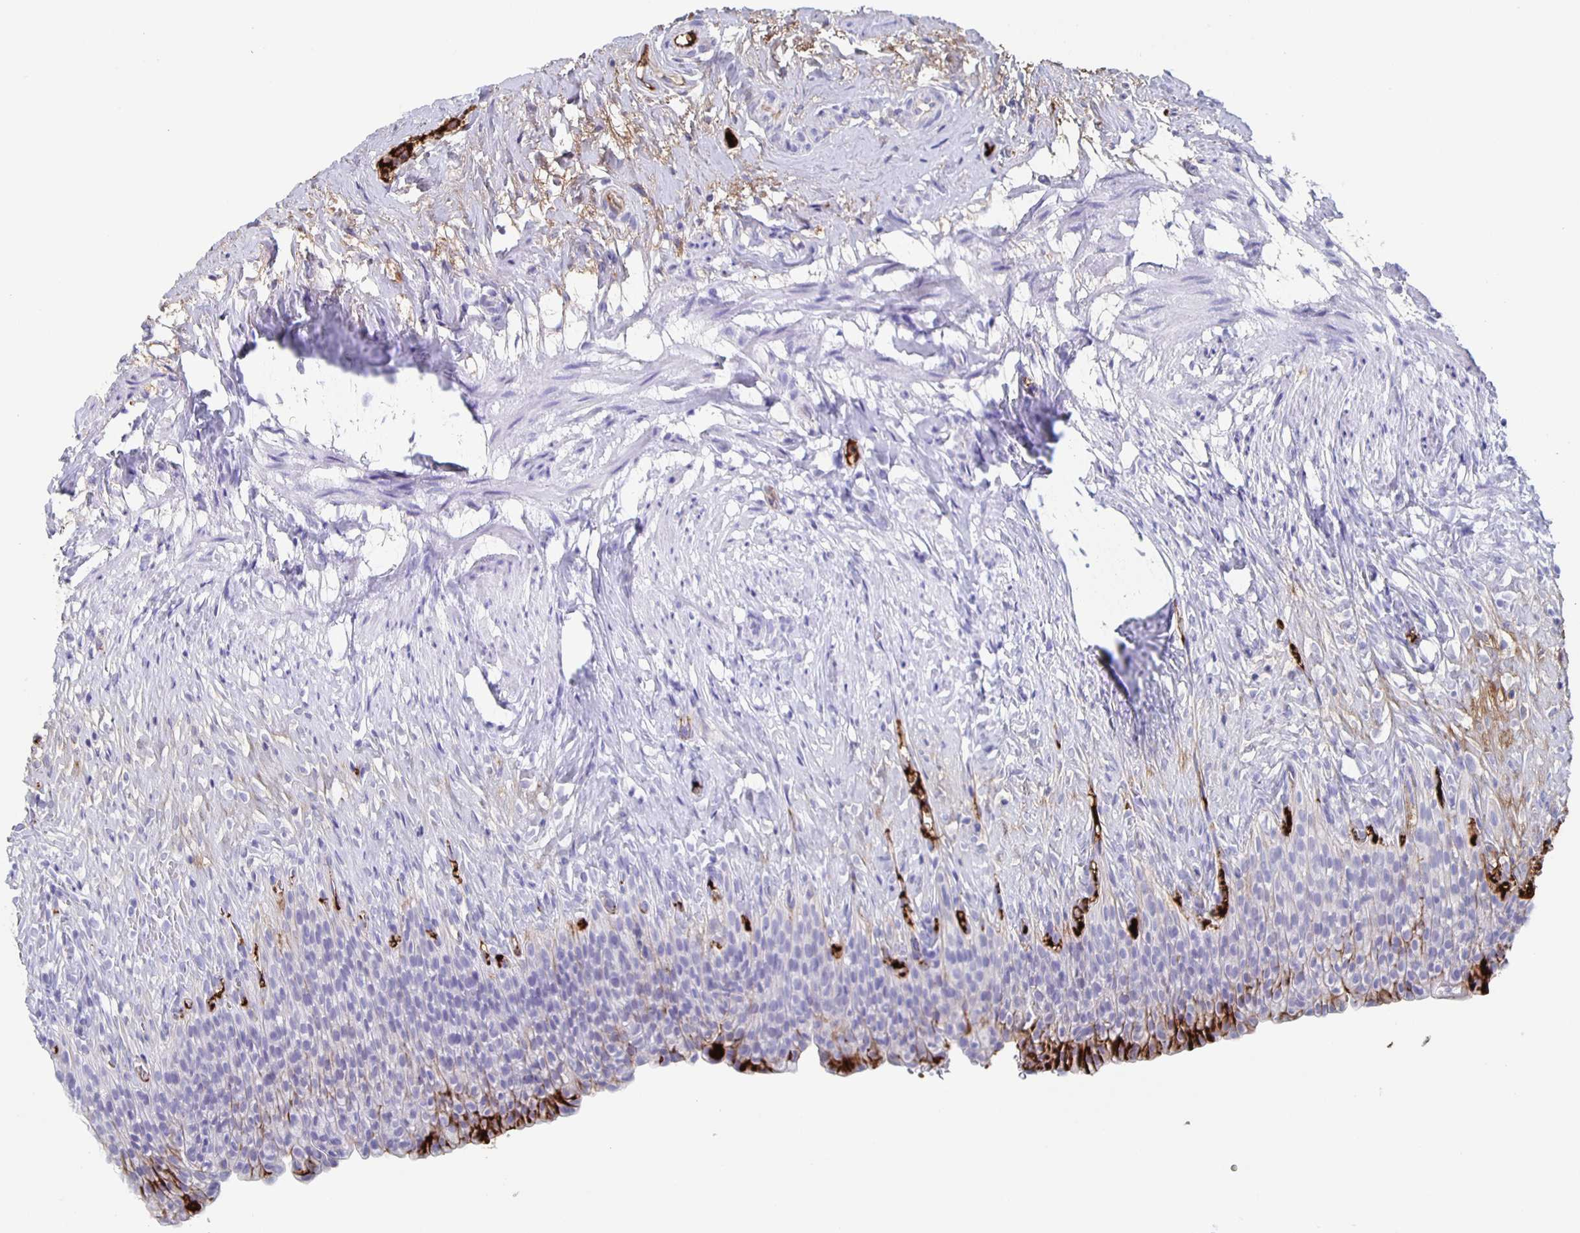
{"staining": {"intensity": "strong", "quantity": "<25%", "location": "cytoplasmic/membranous"}, "tissue": "urinary bladder", "cell_type": "Urothelial cells", "image_type": "normal", "snomed": [{"axis": "morphology", "description": "Normal tissue, NOS"}, {"axis": "topography", "description": "Urinary bladder"}, {"axis": "topography", "description": "Prostate"}], "caption": "The photomicrograph displays immunohistochemical staining of unremarkable urinary bladder. There is strong cytoplasmic/membranous expression is seen in about <25% of urothelial cells. (Brightfield microscopy of DAB IHC at high magnification).", "gene": "FGA", "patient": {"sex": "male", "age": 76}}